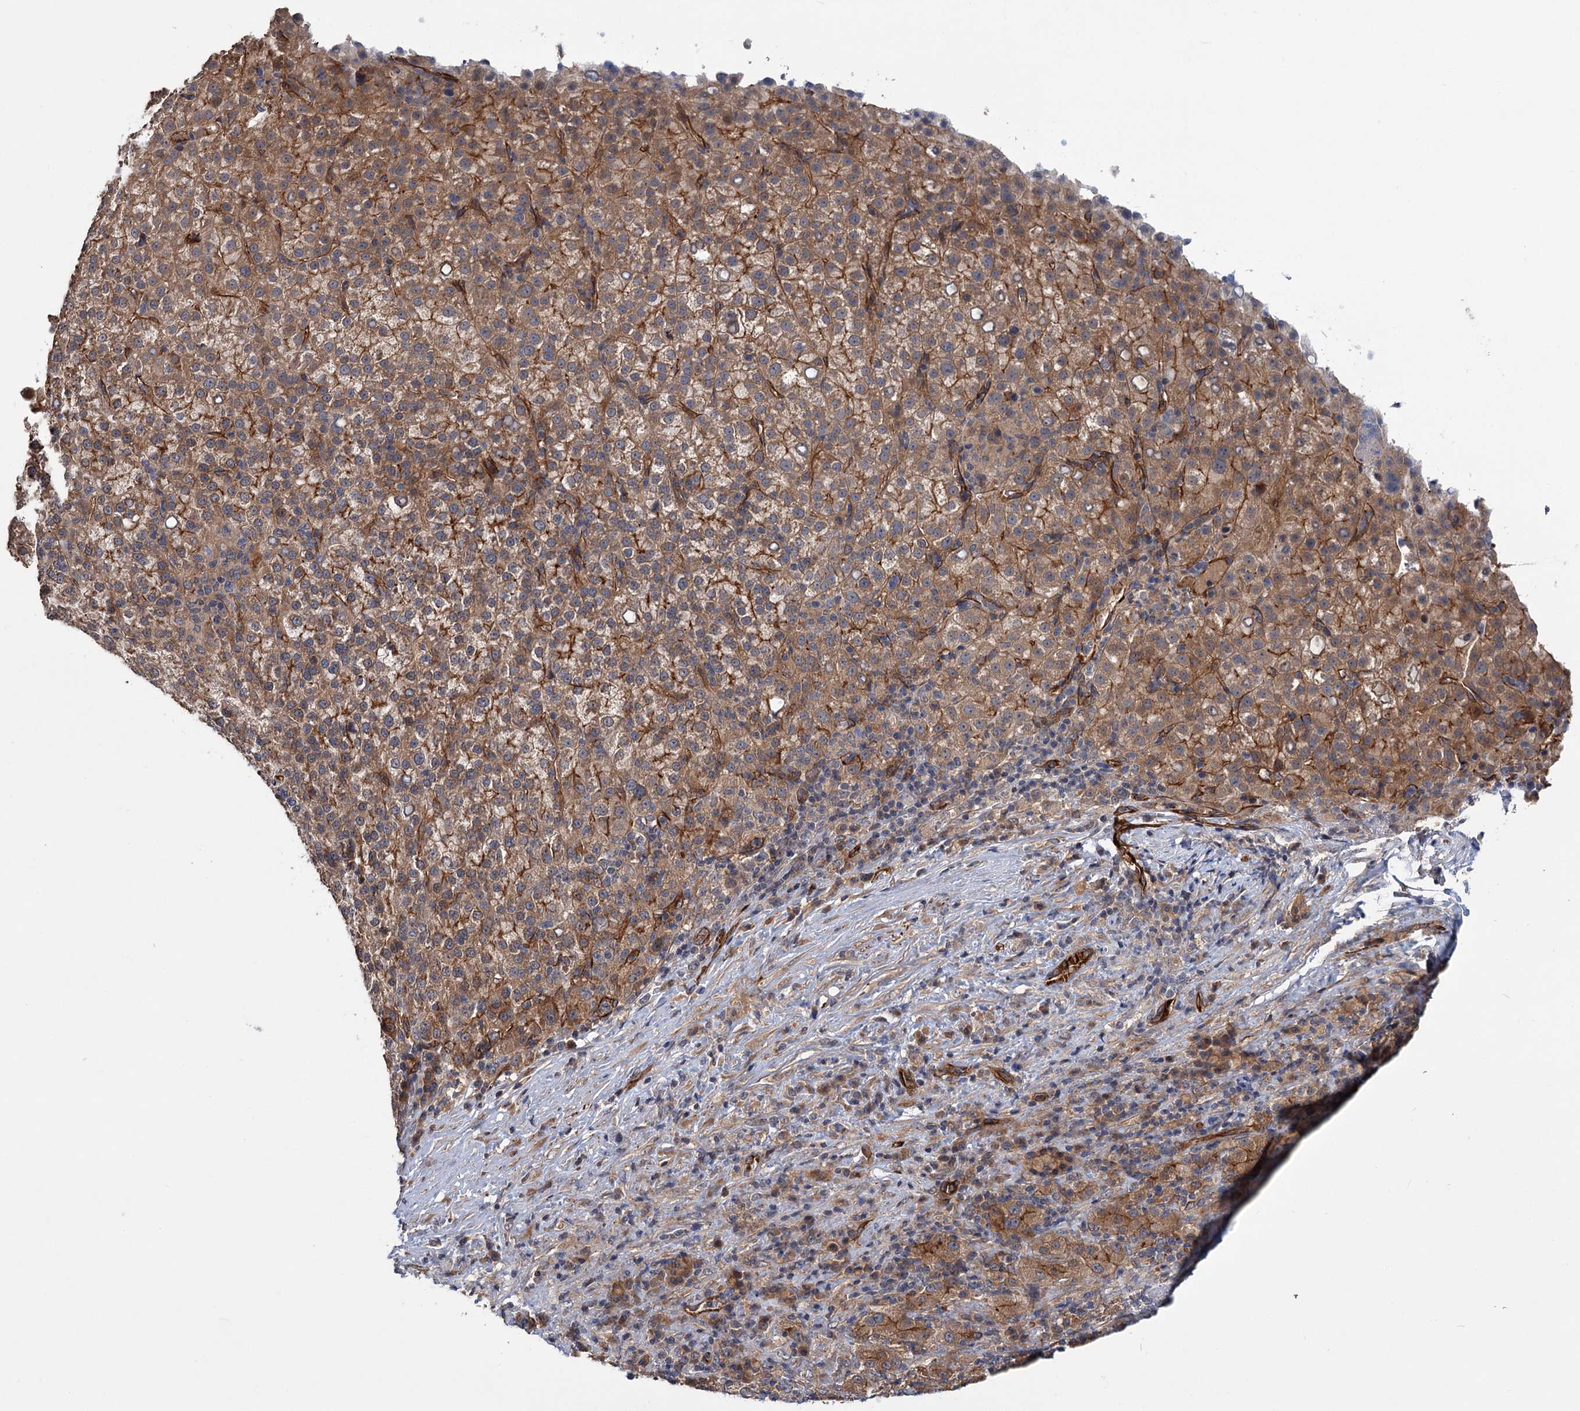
{"staining": {"intensity": "moderate", "quantity": "25%-75%", "location": "cytoplasmic/membranous"}, "tissue": "liver cancer", "cell_type": "Tumor cells", "image_type": "cancer", "snomed": [{"axis": "morphology", "description": "Carcinoma, Hepatocellular, NOS"}, {"axis": "topography", "description": "Liver"}], "caption": "Protein expression analysis of human liver cancer (hepatocellular carcinoma) reveals moderate cytoplasmic/membranous staining in approximately 25%-75% of tumor cells. (brown staining indicates protein expression, while blue staining denotes nuclei).", "gene": "PKN2", "patient": {"sex": "female", "age": 58}}